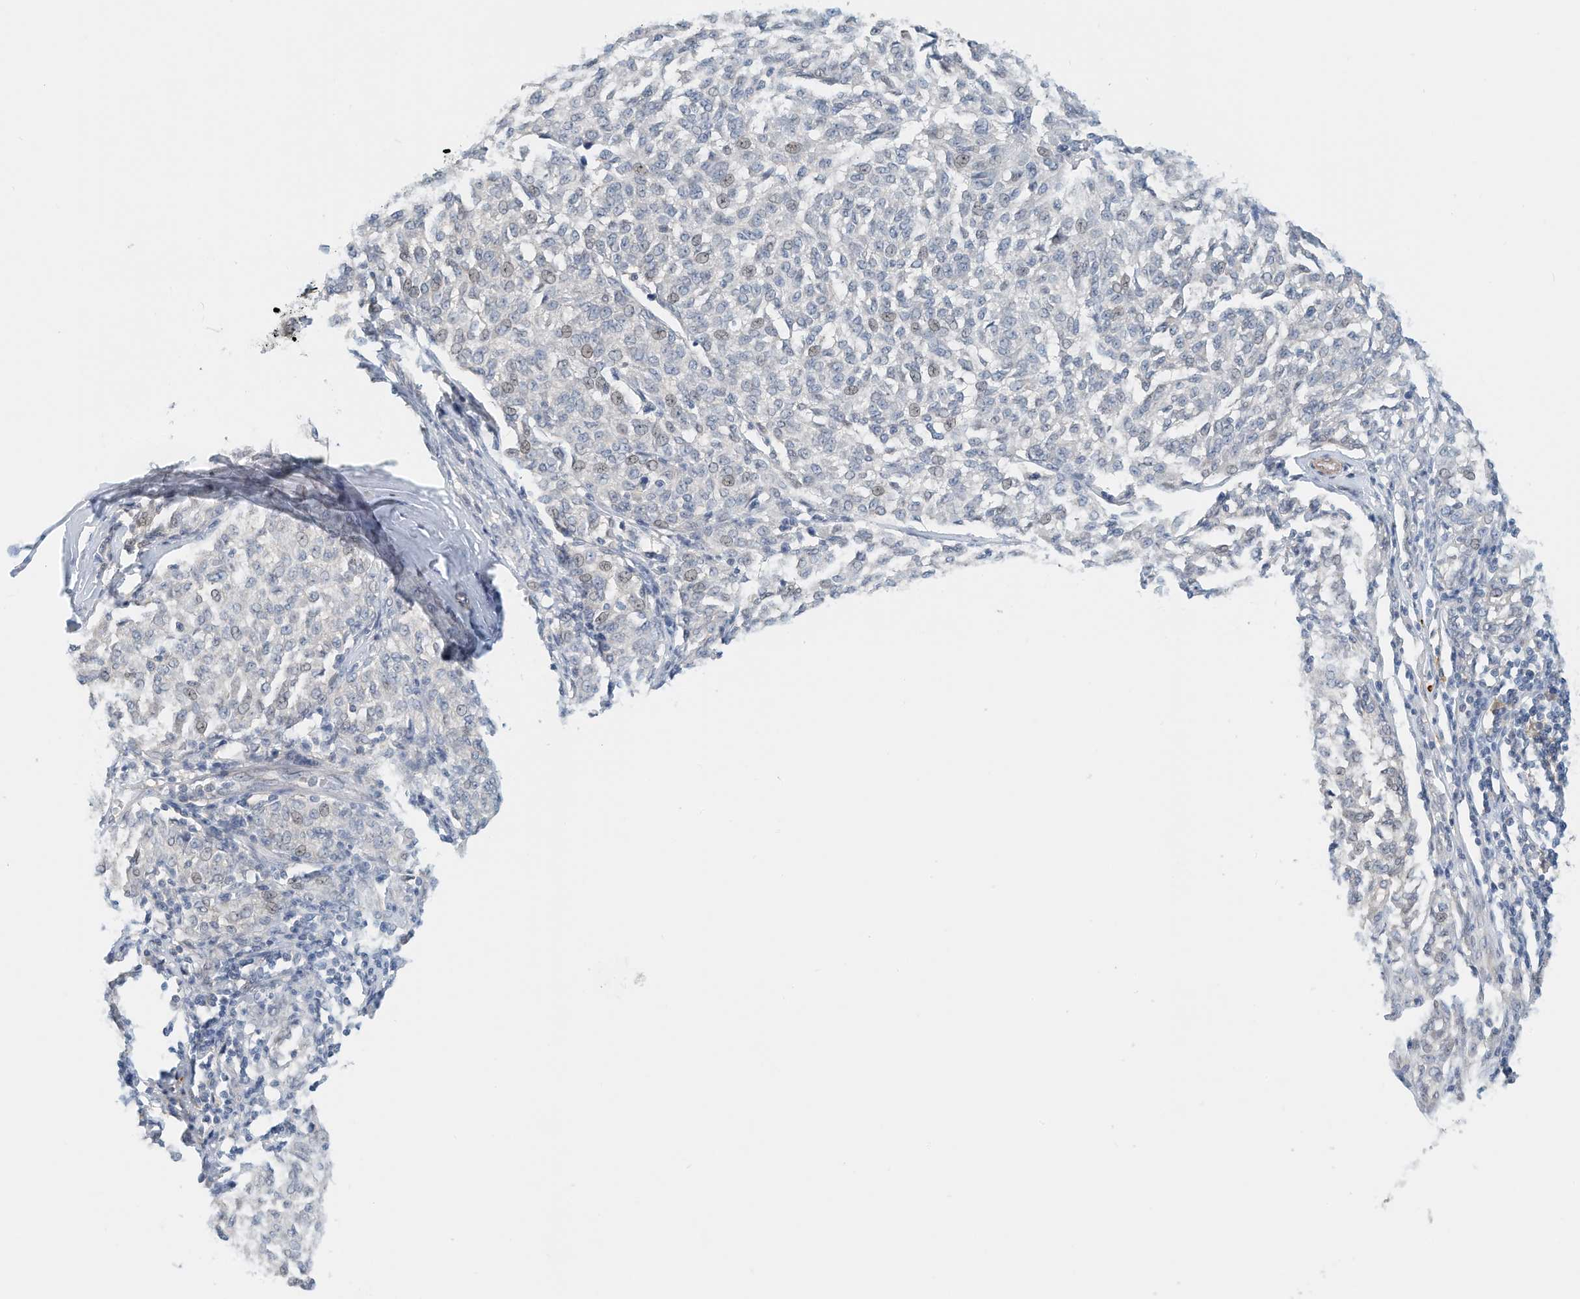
{"staining": {"intensity": "weak", "quantity": "<25%", "location": "nuclear"}, "tissue": "melanoma", "cell_type": "Tumor cells", "image_type": "cancer", "snomed": [{"axis": "morphology", "description": "Malignant melanoma, NOS"}, {"axis": "topography", "description": "Skin"}], "caption": "This is an IHC image of malignant melanoma. There is no positivity in tumor cells.", "gene": "MICAL1", "patient": {"sex": "female", "age": 72}}